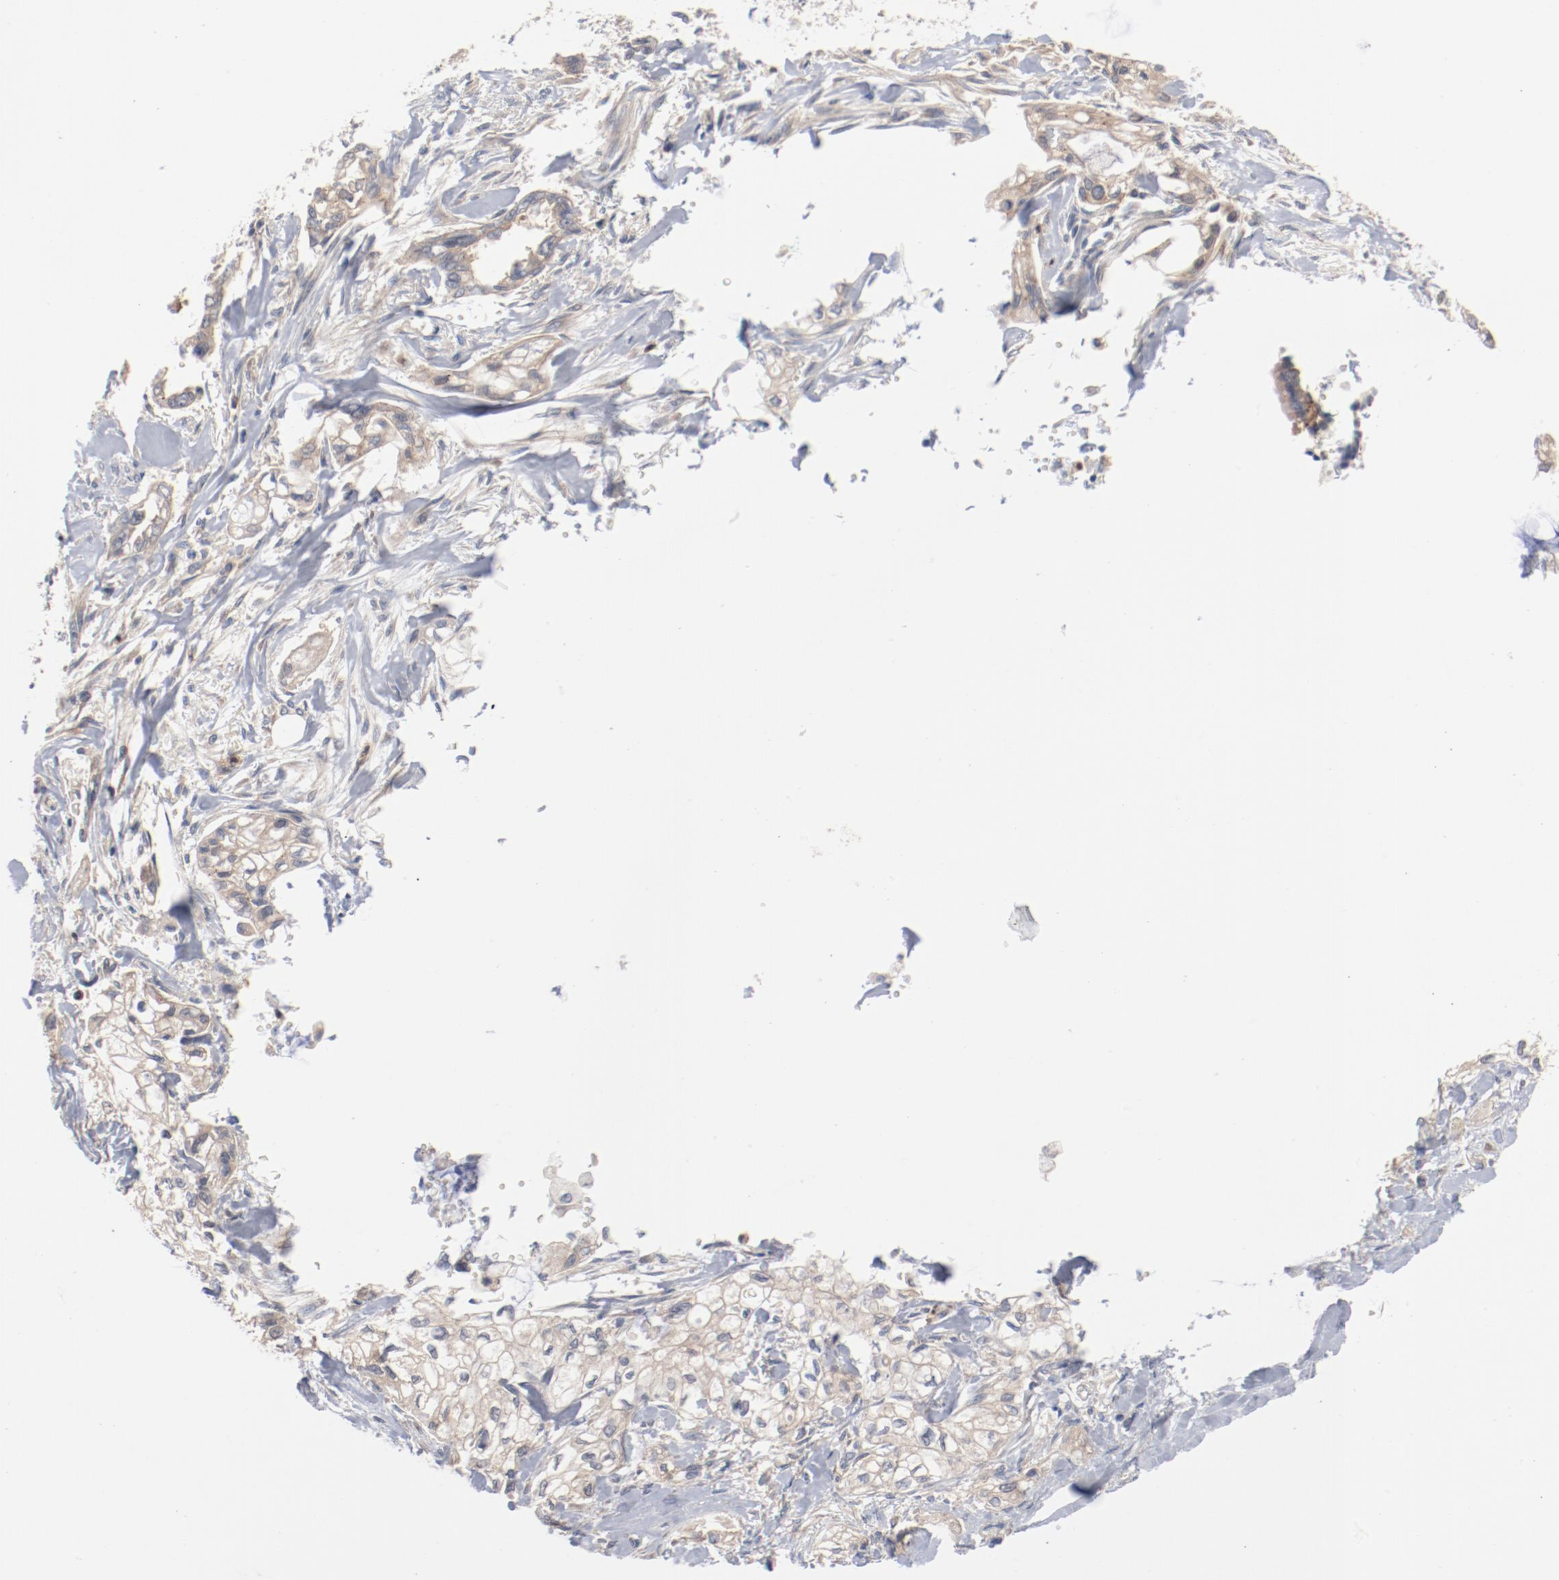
{"staining": {"intensity": "weak", "quantity": ">75%", "location": "cytoplasmic/membranous"}, "tissue": "pancreatic cancer", "cell_type": "Tumor cells", "image_type": "cancer", "snomed": [{"axis": "morphology", "description": "Normal tissue, NOS"}, {"axis": "topography", "description": "Pancreas"}], "caption": "Pancreatic cancer stained with a brown dye shows weak cytoplasmic/membranous positive staining in approximately >75% of tumor cells.", "gene": "RNASE11", "patient": {"sex": "male", "age": 42}}